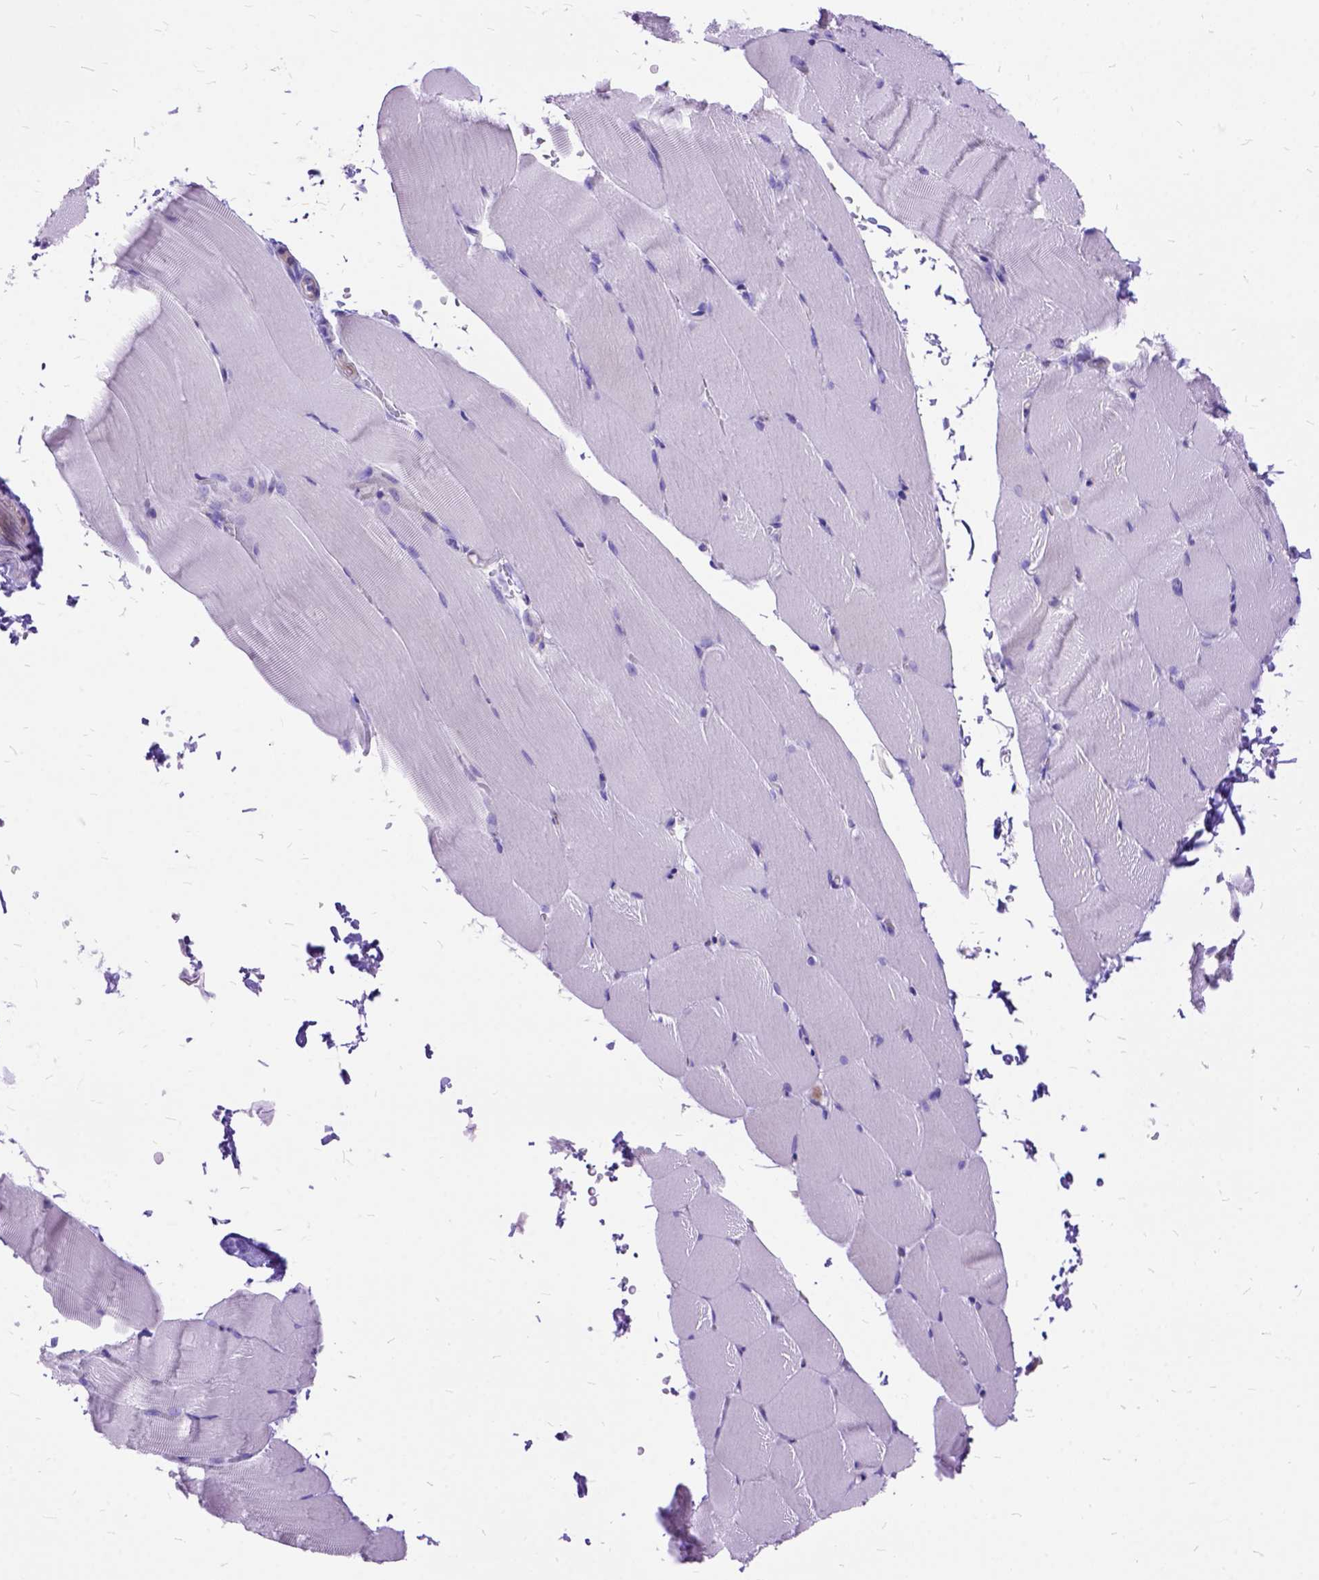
{"staining": {"intensity": "negative", "quantity": "none", "location": "none"}, "tissue": "skeletal muscle", "cell_type": "Myocytes", "image_type": "normal", "snomed": [{"axis": "morphology", "description": "Normal tissue, NOS"}, {"axis": "topography", "description": "Skeletal muscle"}], "caption": "This is an immunohistochemistry image of unremarkable skeletal muscle. There is no expression in myocytes.", "gene": "DNAH2", "patient": {"sex": "female", "age": 37}}